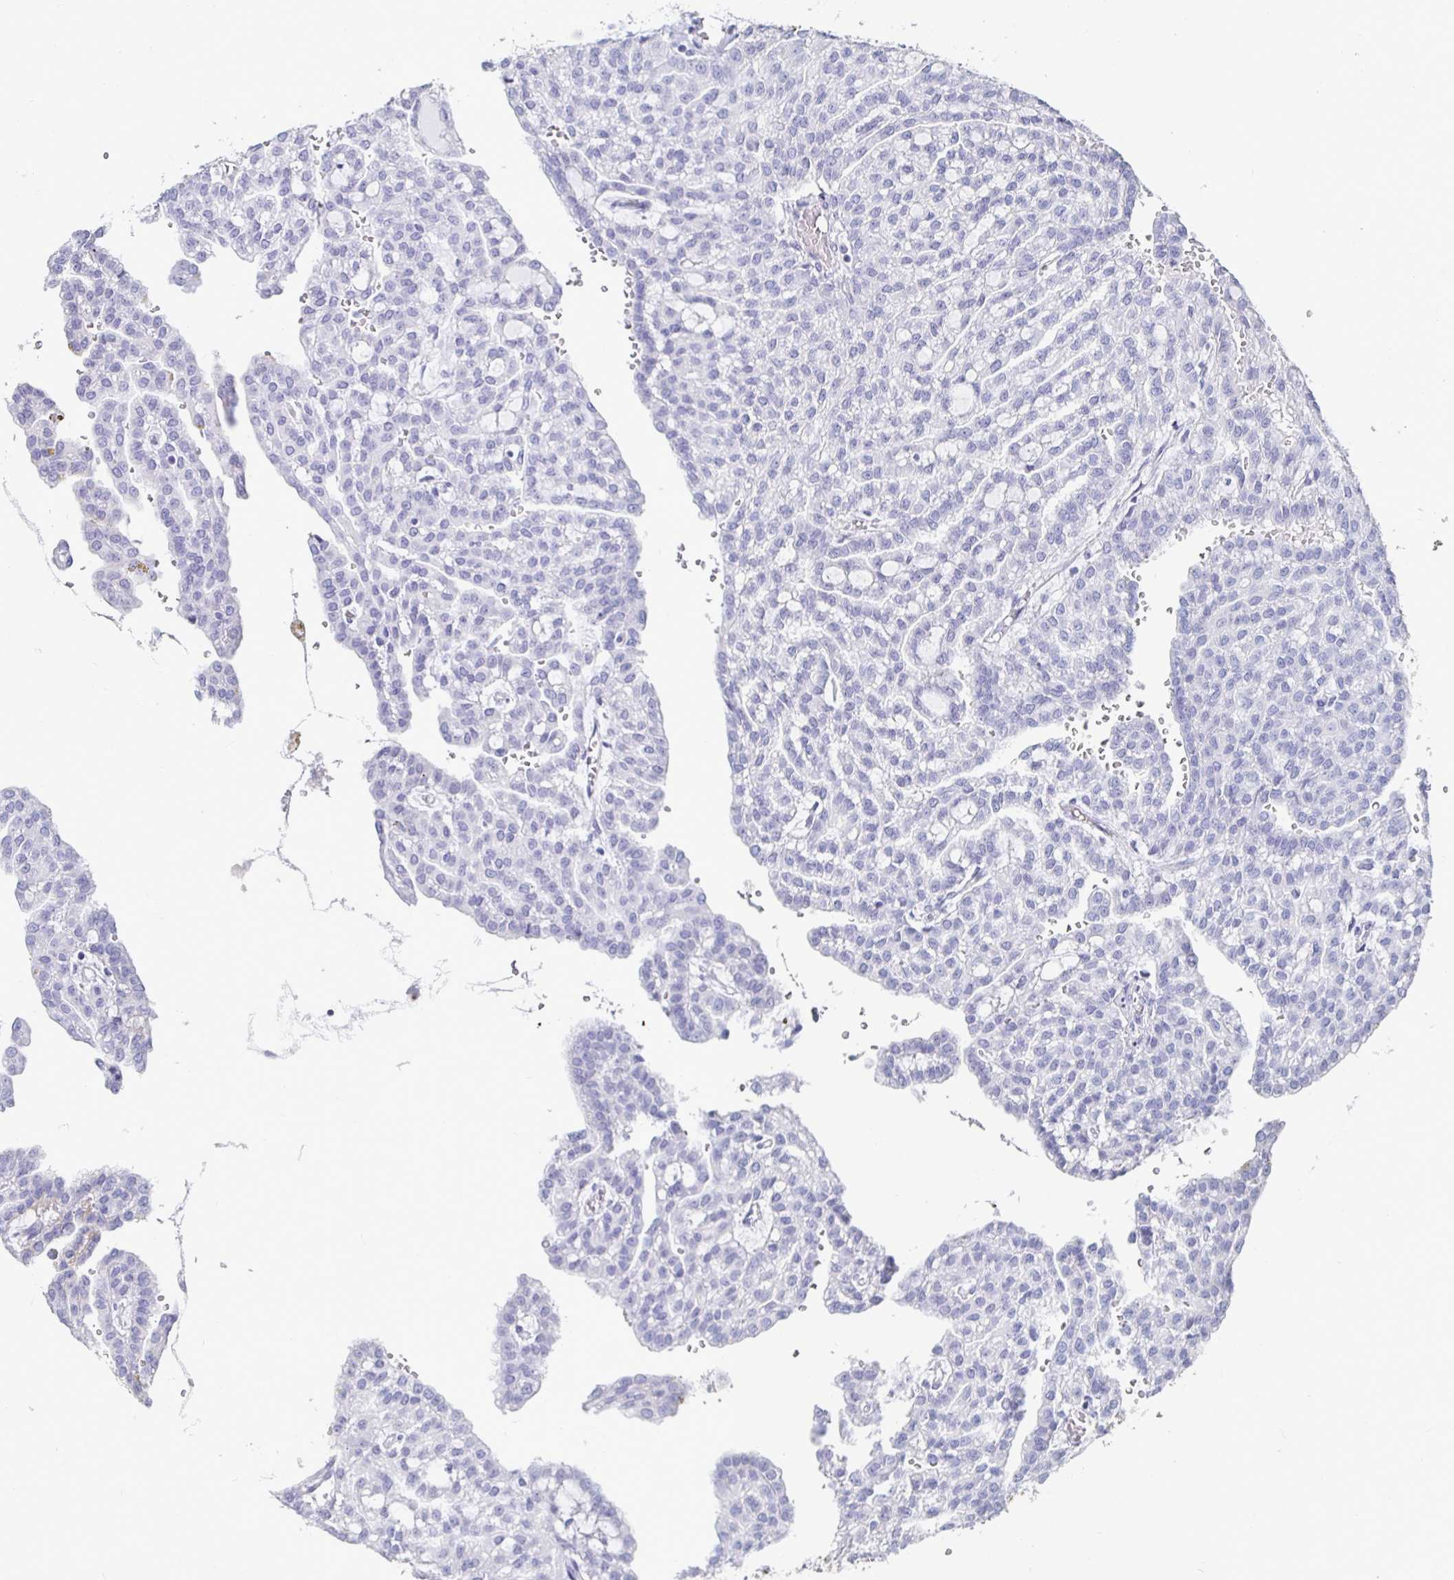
{"staining": {"intensity": "negative", "quantity": "none", "location": "none"}, "tissue": "renal cancer", "cell_type": "Tumor cells", "image_type": "cancer", "snomed": [{"axis": "morphology", "description": "Adenocarcinoma, NOS"}, {"axis": "topography", "description": "Kidney"}], "caption": "High magnification brightfield microscopy of renal cancer stained with DAB (brown) and counterstained with hematoxylin (blue): tumor cells show no significant staining.", "gene": "CA9", "patient": {"sex": "male", "age": 63}}